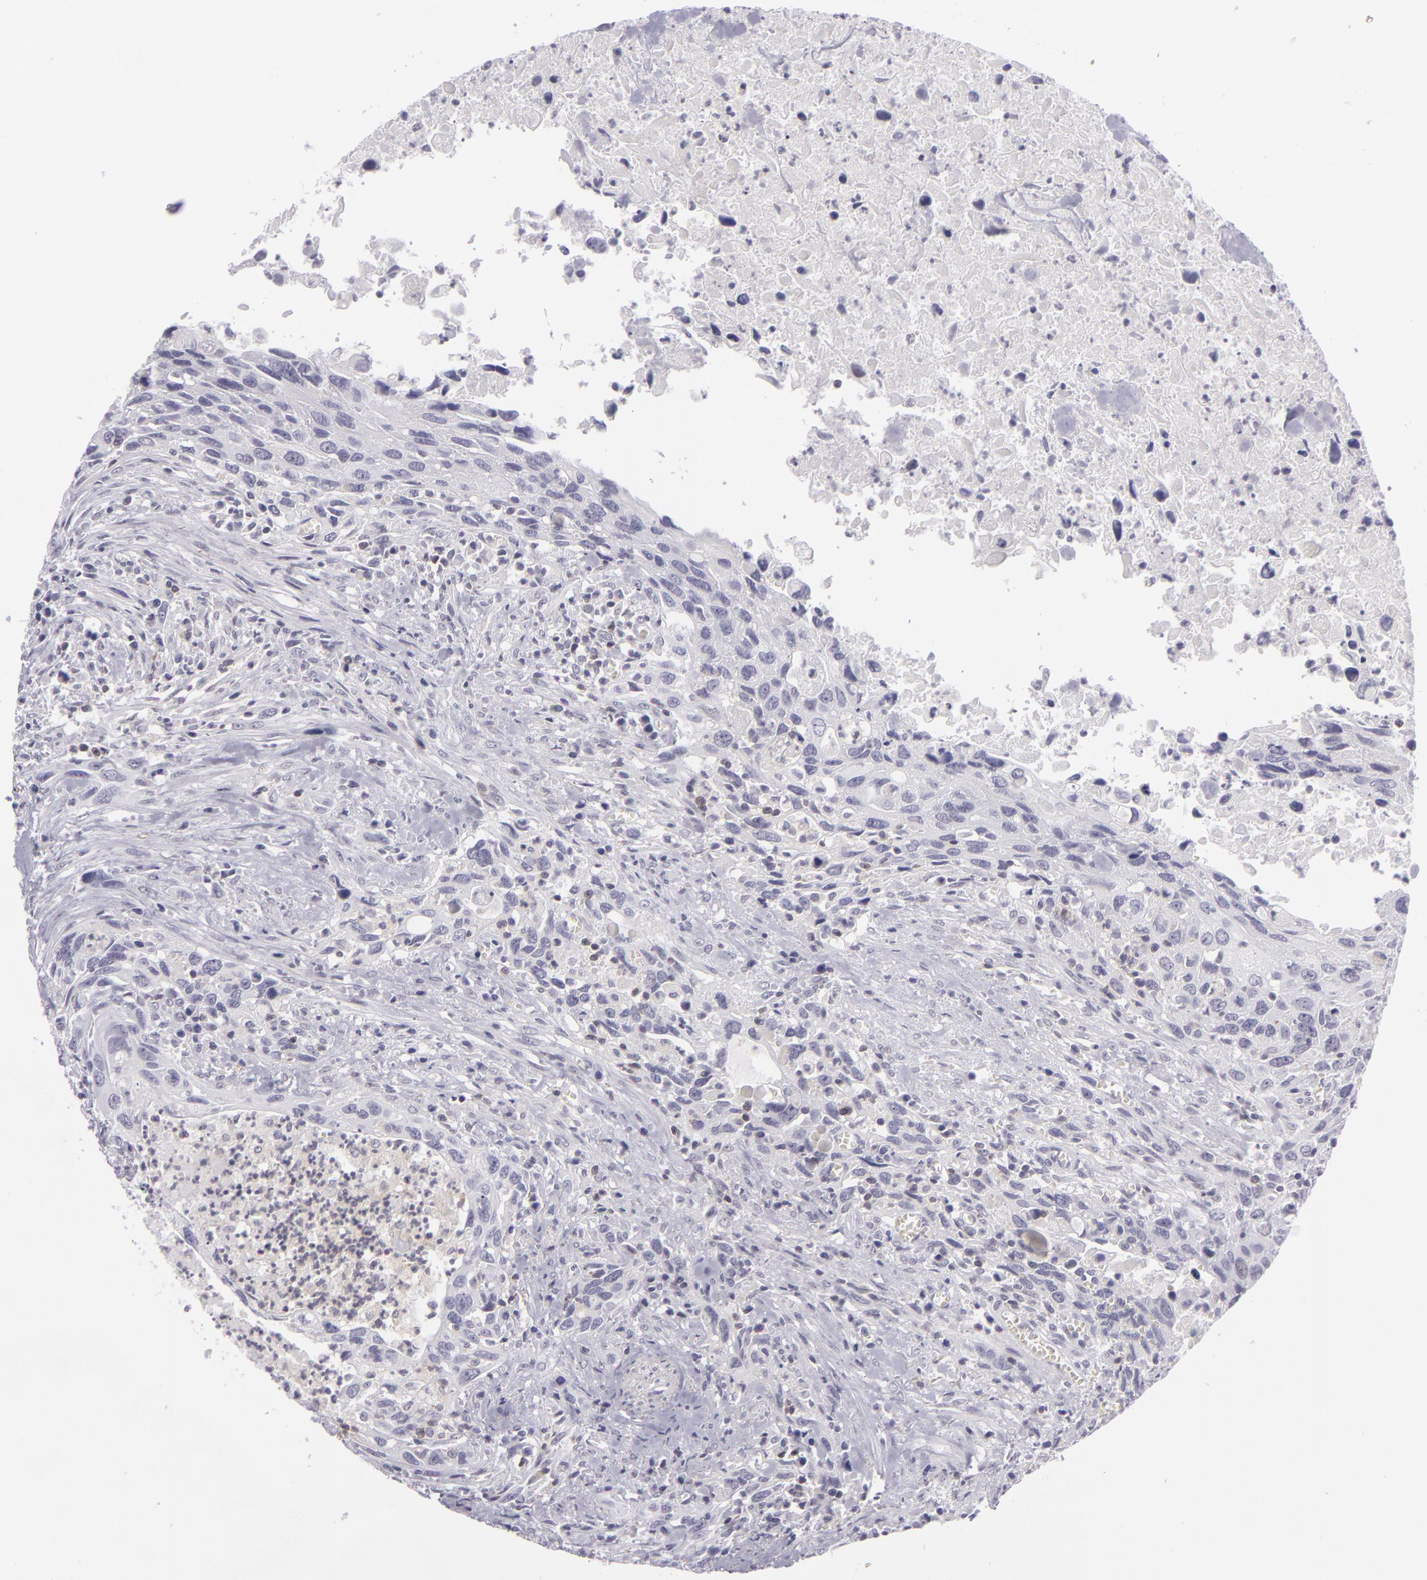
{"staining": {"intensity": "negative", "quantity": "none", "location": "none"}, "tissue": "urothelial cancer", "cell_type": "Tumor cells", "image_type": "cancer", "snomed": [{"axis": "morphology", "description": "Urothelial carcinoma, High grade"}, {"axis": "topography", "description": "Urinary bladder"}], "caption": "Immunohistochemical staining of human urothelial carcinoma (high-grade) exhibits no significant staining in tumor cells.", "gene": "KCNAB2", "patient": {"sex": "male", "age": 71}}